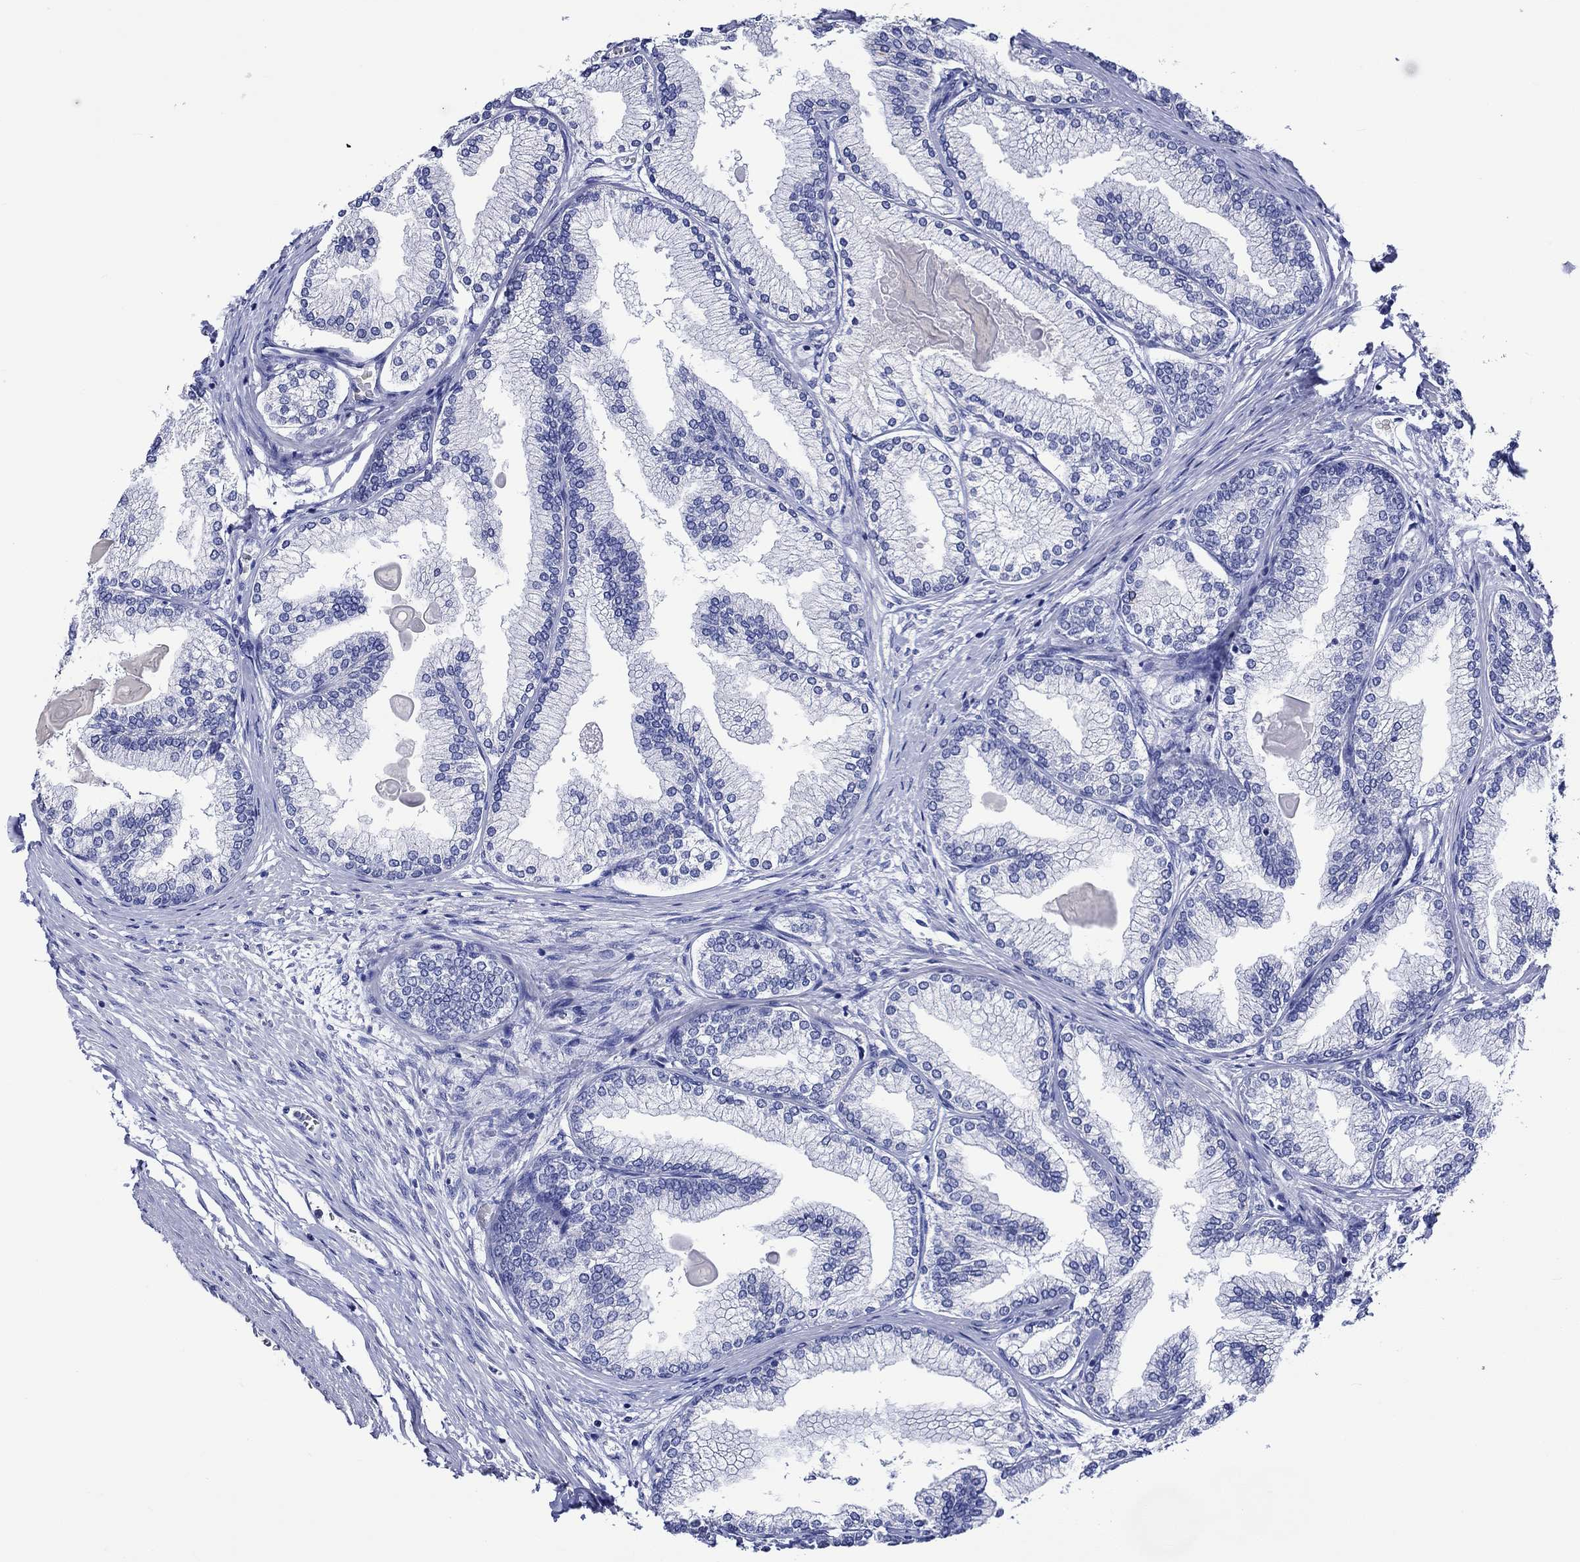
{"staining": {"intensity": "negative", "quantity": "none", "location": "none"}, "tissue": "prostate", "cell_type": "Glandular cells", "image_type": "normal", "snomed": [{"axis": "morphology", "description": "Normal tissue, NOS"}, {"axis": "topography", "description": "Prostate"}], "caption": "High magnification brightfield microscopy of benign prostate stained with DAB (3,3'-diaminobenzidine) (brown) and counterstained with hematoxylin (blue): glandular cells show no significant expression. (Stains: DAB (3,3'-diaminobenzidine) IHC with hematoxylin counter stain, Microscopy: brightfield microscopy at high magnification).", "gene": "KLHL35", "patient": {"sex": "male", "age": 72}}